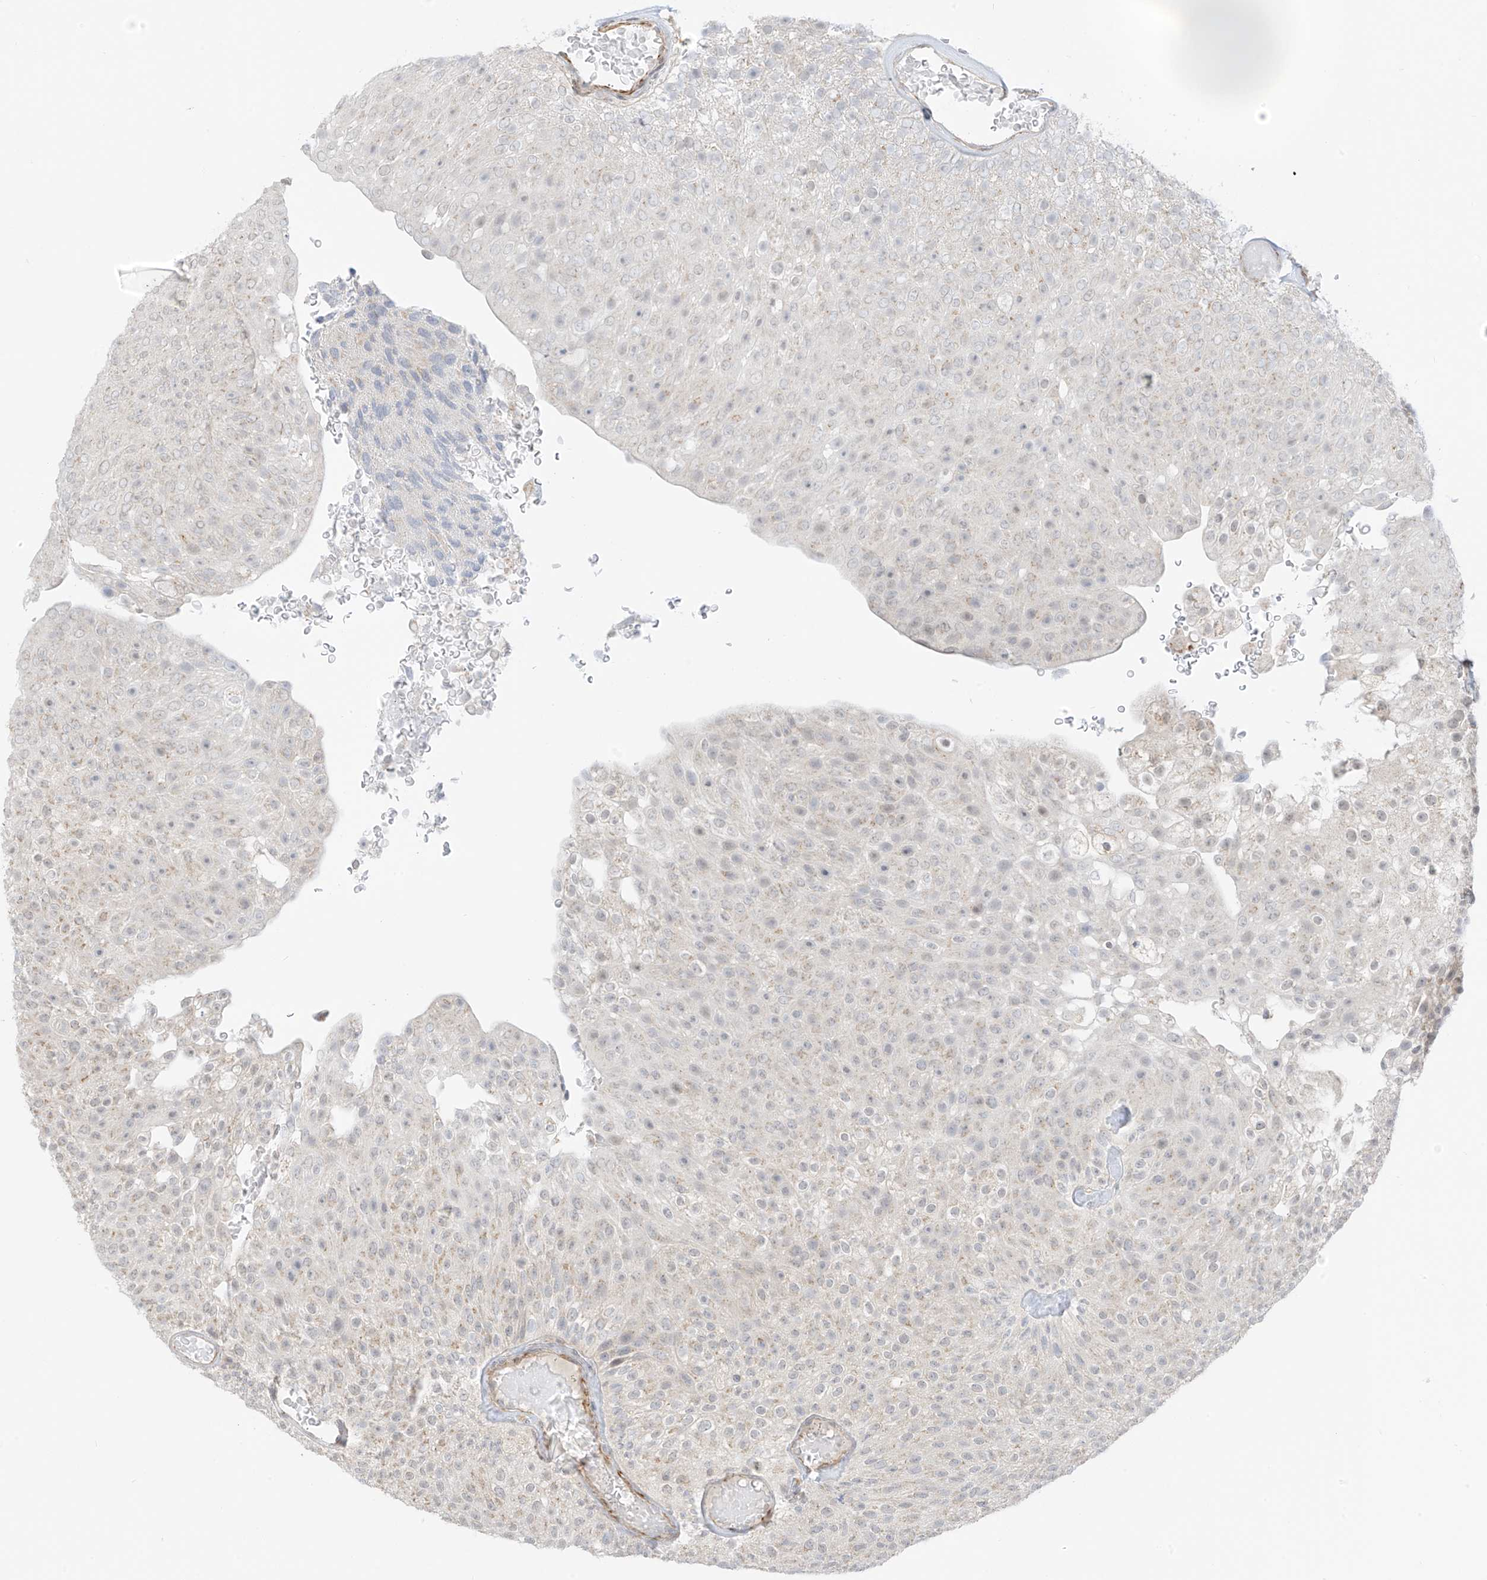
{"staining": {"intensity": "negative", "quantity": "none", "location": "none"}, "tissue": "urothelial cancer", "cell_type": "Tumor cells", "image_type": "cancer", "snomed": [{"axis": "morphology", "description": "Urothelial carcinoma, Low grade"}, {"axis": "topography", "description": "Urinary bladder"}], "caption": "Immunohistochemical staining of urothelial carcinoma (low-grade) shows no significant positivity in tumor cells.", "gene": "HS6ST2", "patient": {"sex": "male", "age": 78}}